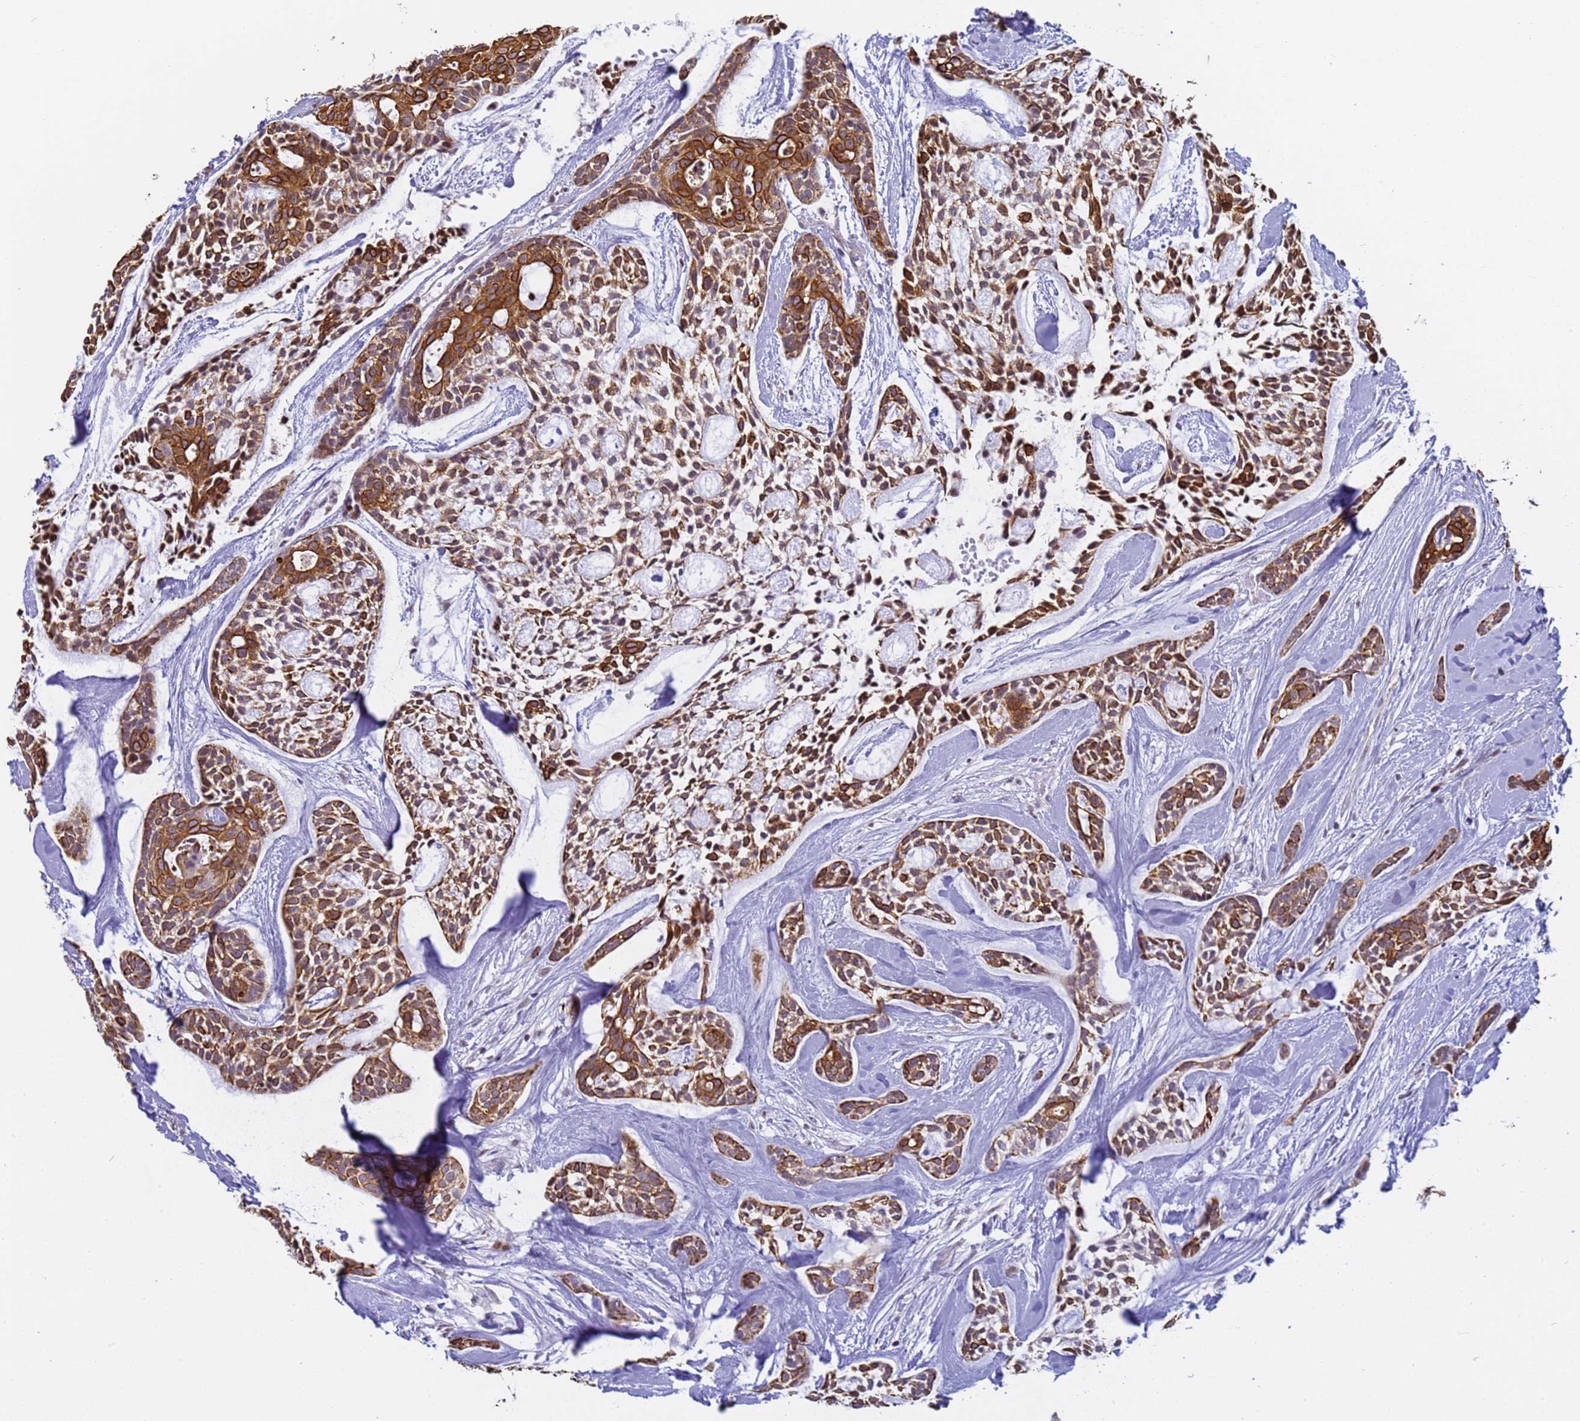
{"staining": {"intensity": "strong", "quantity": ">75%", "location": "cytoplasmic/membranous"}, "tissue": "head and neck cancer", "cell_type": "Tumor cells", "image_type": "cancer", "snomed": [{"axis": "morphology", "description": "Adenocarcinoma, NOS"}, {"axis": "topography", "description": "Subcutis"}, {"axis": "topography", "description": "Head-Neck"}], "caption": "This histopathology image demonstrates immunohistochemistry staining of human head and neck adenocarcinoma, with high strong cytoplasmic/membranous positivity in approximately >75% of tumor cells.", "gene": "VWA3A", "patient": {"sex": "female", "age": 73}}